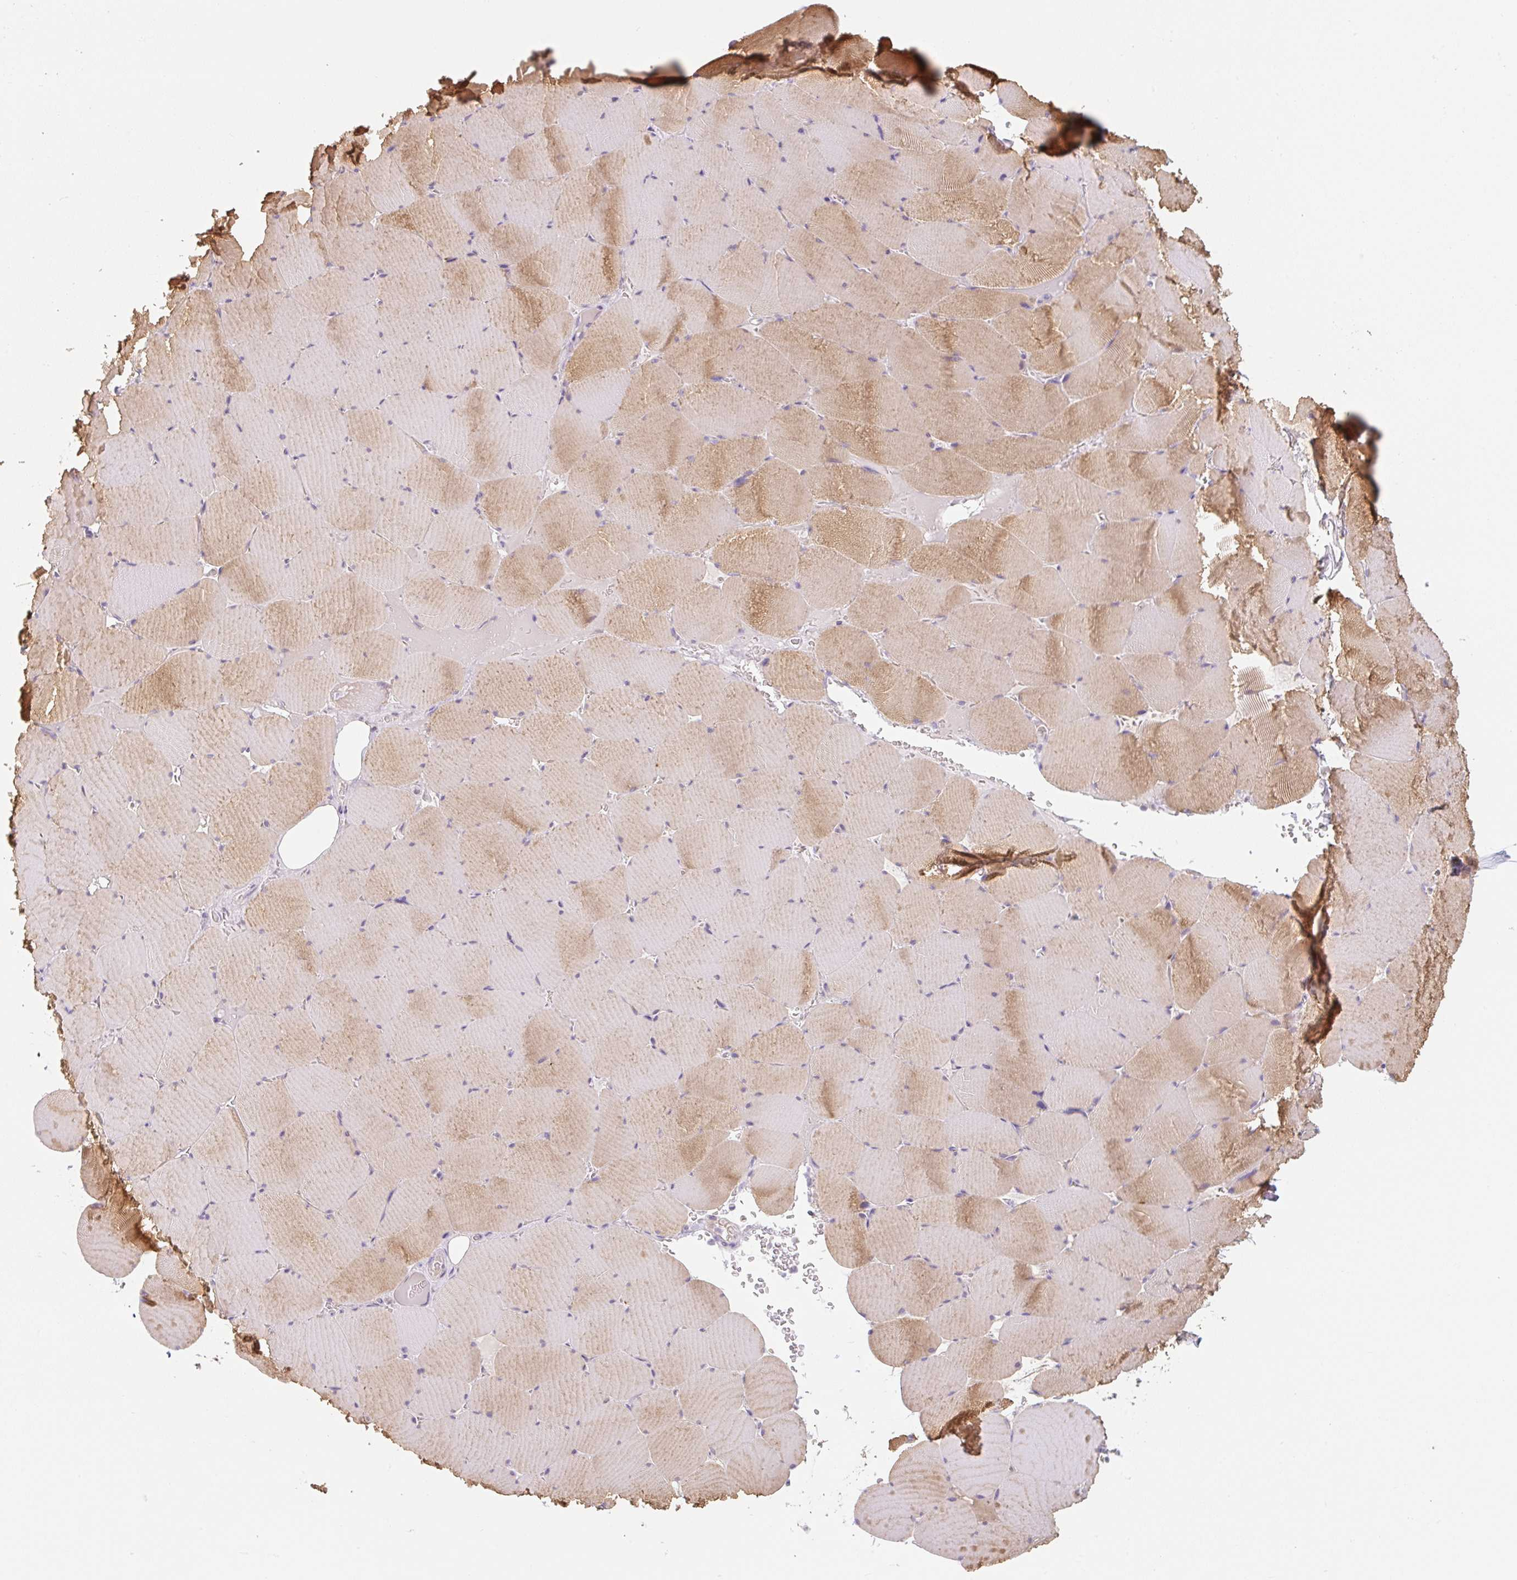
{"staining": {"intensity": "moderate", "quantity": ">75%", "location": "cytoplasmic/membranous"}, "tissue": "skeletal muscle", "cell_type": "Myocytes", "image_type": "normal", "snomed": [{"axis": "morphology", "description": "Normal tissue, NOS"}, {"axis": "topography", "description": "Skeletal muscle"}, {"axis": "topography", "description": "Head-Neck"}], "caption": "A micrograph of human skeletal muscle stained for a protein demonstrates moderate cytoplasmic/membranous brown staining in myocytes. (DAB IHC with brightfield microscopy, high magnification).", "gene": "MIA2", "patient": {"sex": "male", "age": 66}}